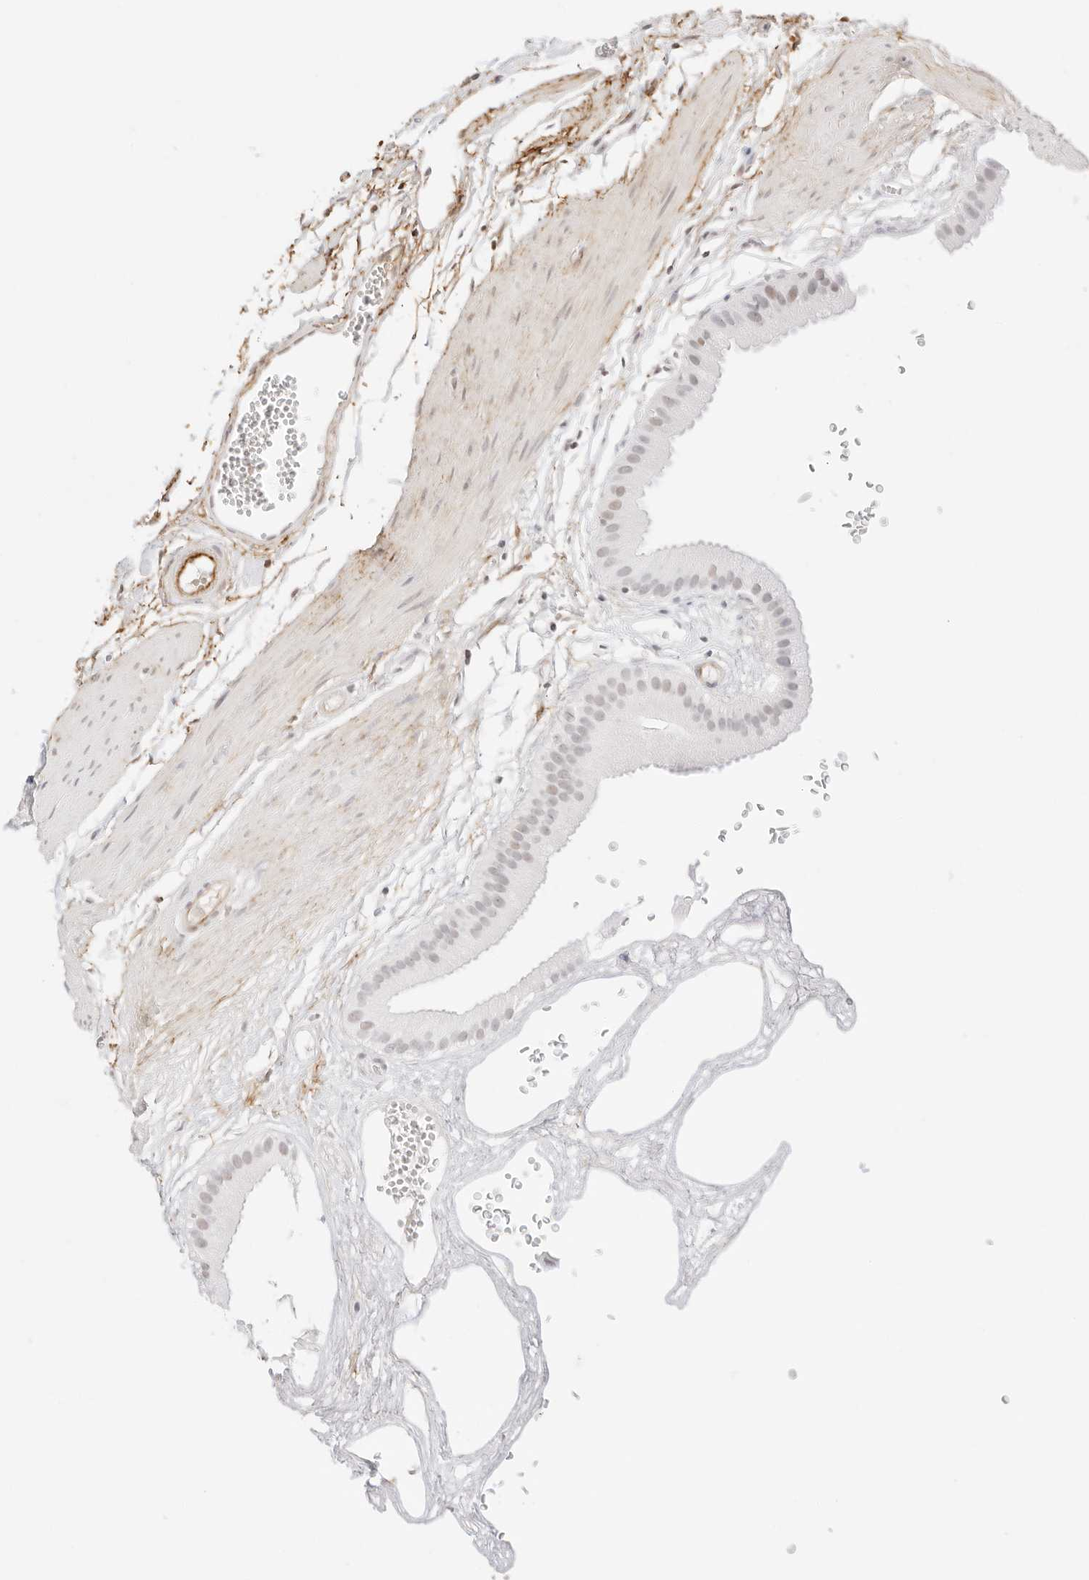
{"staining": {"intensity": "negative", "quantity": "none", "location": "none"}, "tissue": "gallbladder", "cell_type": "Glandular cells", "image_type": "normal", "snomed": [{"axis": "morphology", "description": "Normal tissue, NOS"}, {"axis": "topography", "description": "Gallbladder"}], "caption": "A histopathology image of gallbladder stained for a protein demonstrates no brown staining in glandular cells. (DAB (3,3'-diaminobenzidine) immunohistochemistry visualized using brightfield microscopy, high magnification).", "gene": "FBLN5", "patient": {"sex": "female", "age": 64}}